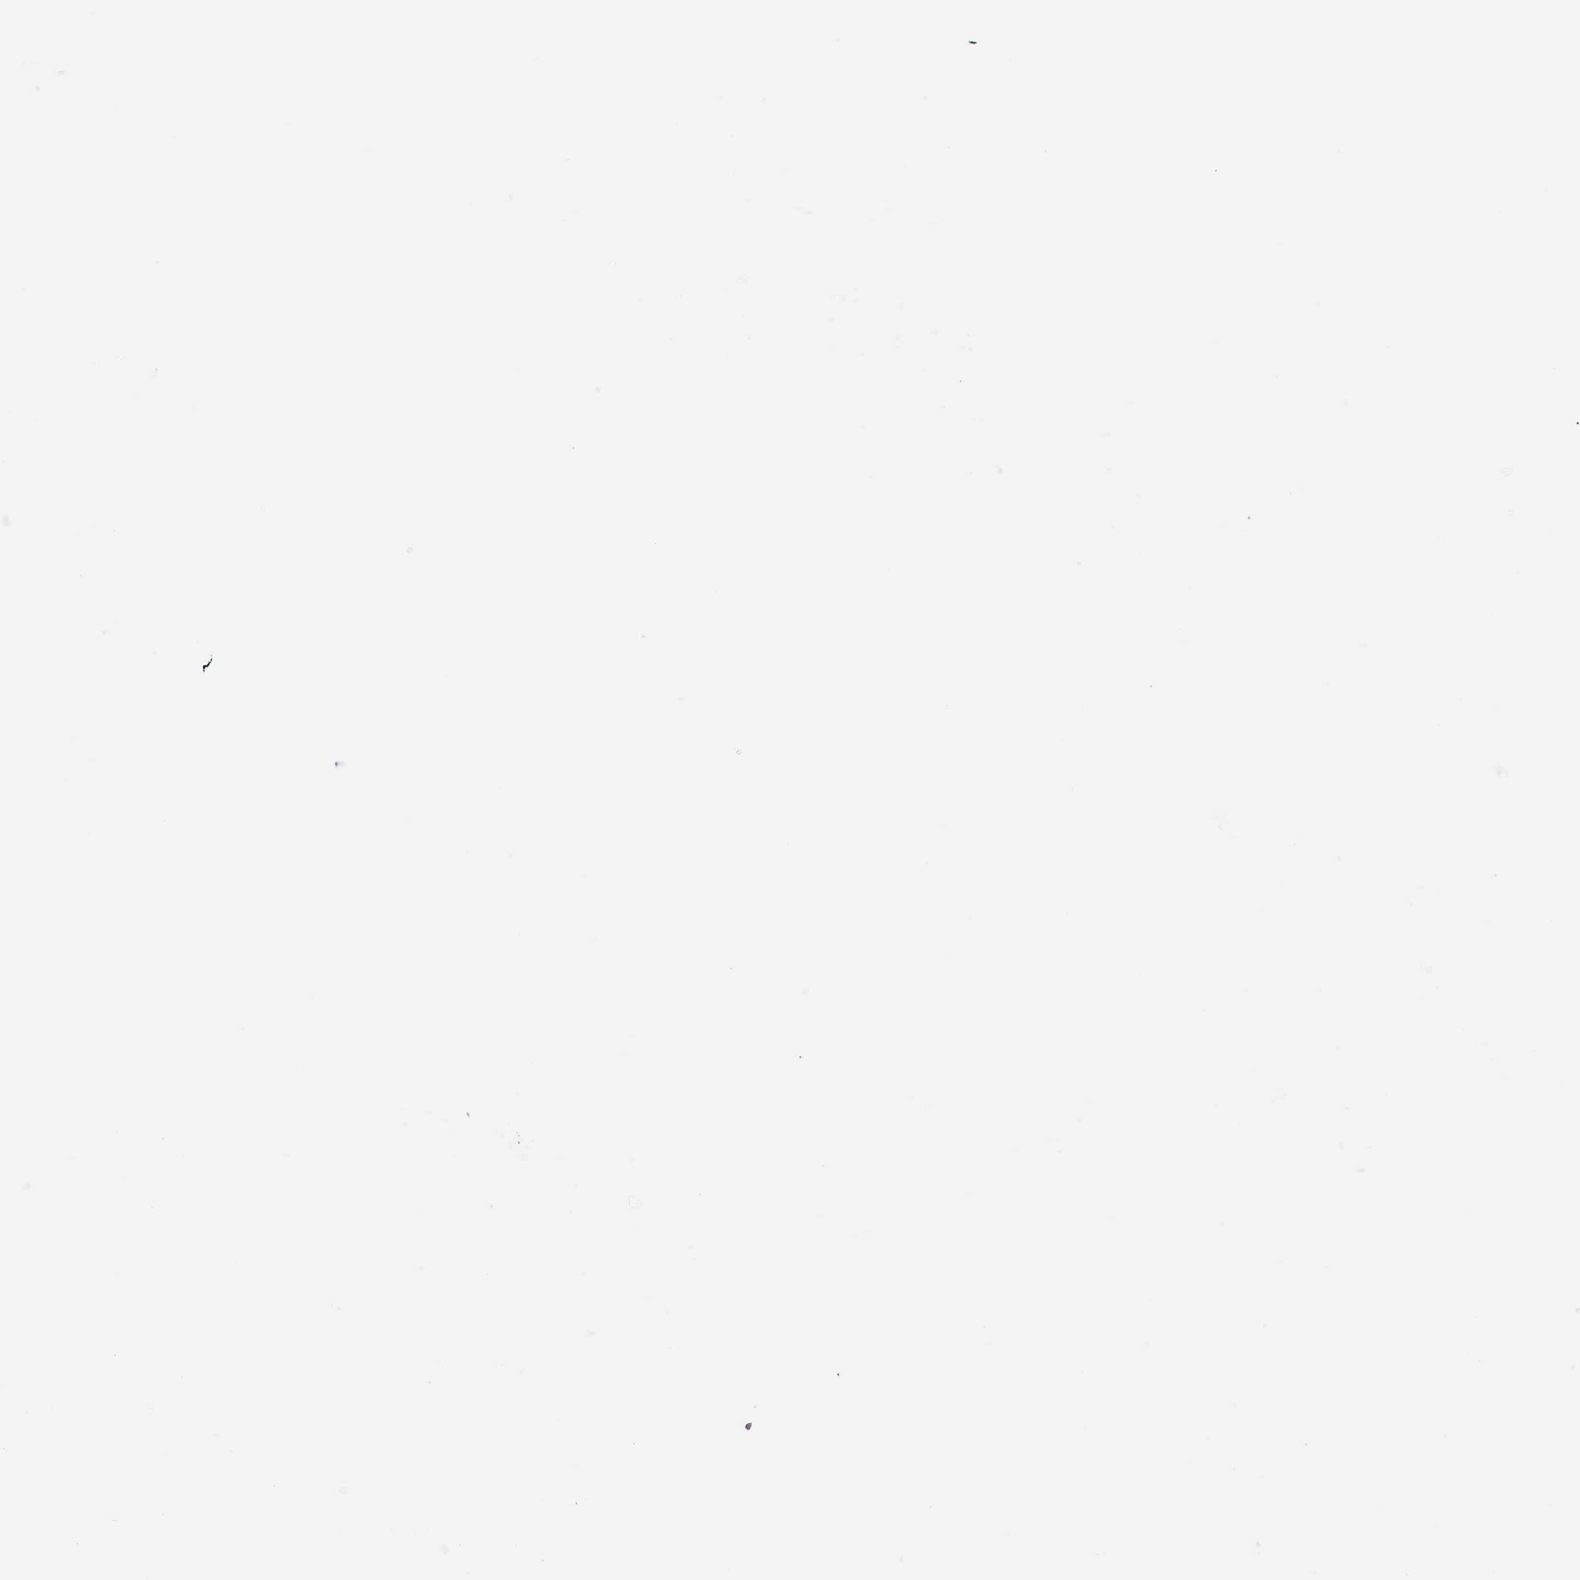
{"staining": {"intensity": "negative", "quantity": "none", "location": "none"}, "tissue": "prostate cancer", "cell_type": "Tumor cells", "image_type": "cancer", "snomed": [{"axis": "morphology", "description": "Adenocarcinoma, Medium grade"}, {"axis": "topography", "description": "Prostate"}], "caption": "High magnification brightfield microscopy of prostate medium-grade adenocarcinoma stained with DAB (3,3'-diaminobenzidine) (brown) and counterstained with hematoxylin (blue): tumor cells show no significant positivity.", "gene": "TYR", "patient": {"sex": "male", "age": 68}}